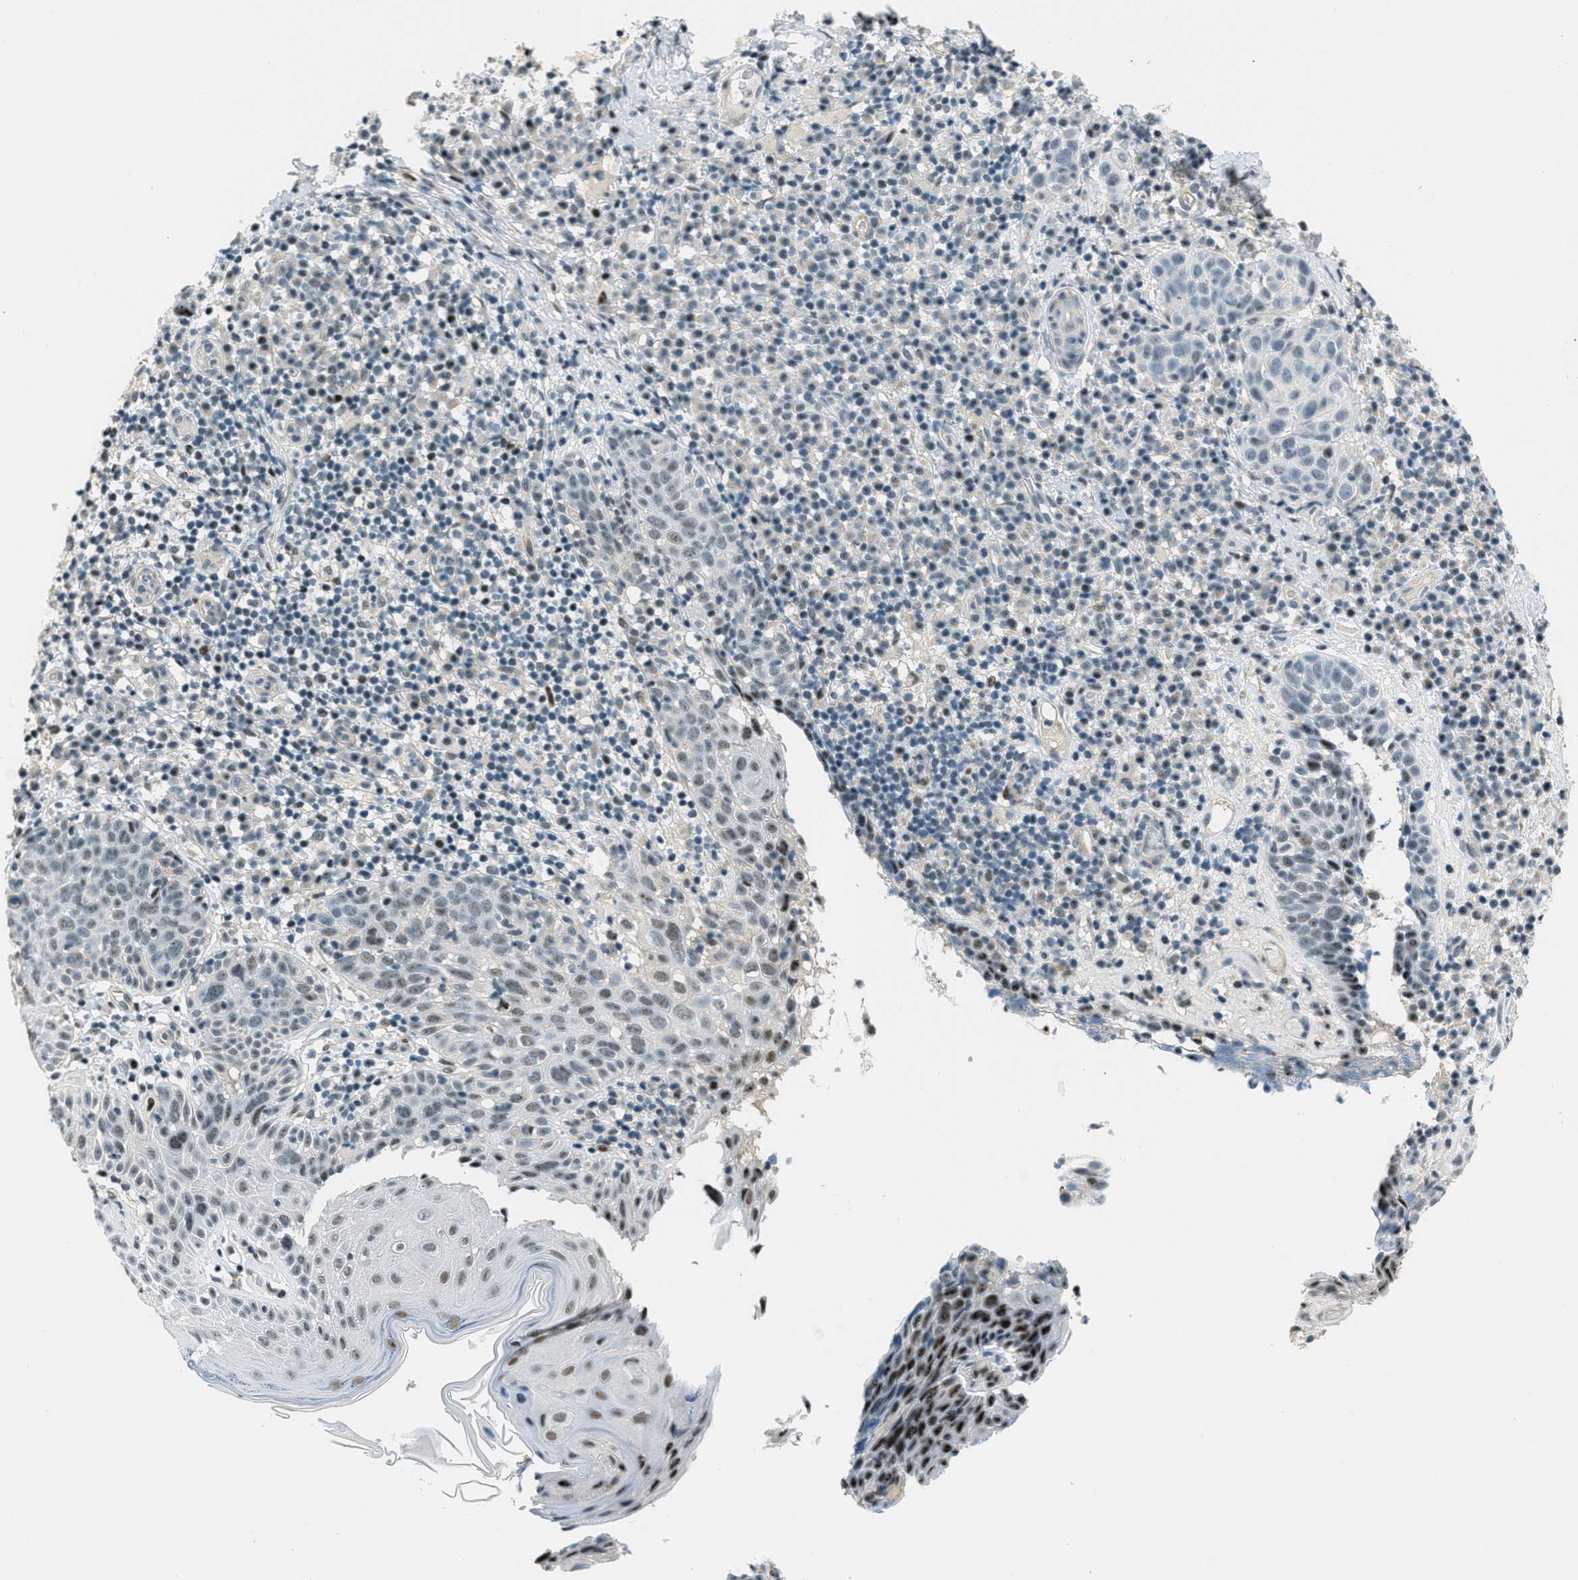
{"staining": {"intensity": "negative", "quantity": "none", "location": "none"}, "tissue": "skin cancer", "cell_type": "Tumor cells", "image_type": "cancer", "snomed": [{"axis": "morphology", "description": "Squamous cell carcinoma in situ, NOS"}, {"axis": "morphology", "description": "Squamous cell carcinoma, NOS"}, {"axis": "topography", "description": "Skin"}], "caption": "Tumor cells show no significant expression in skin cancer (squamous cell carcinoma). Nuclei are stained in blue.", "gene": "ZDHHC23", "patient": {"sex": "male", "age": 93}}